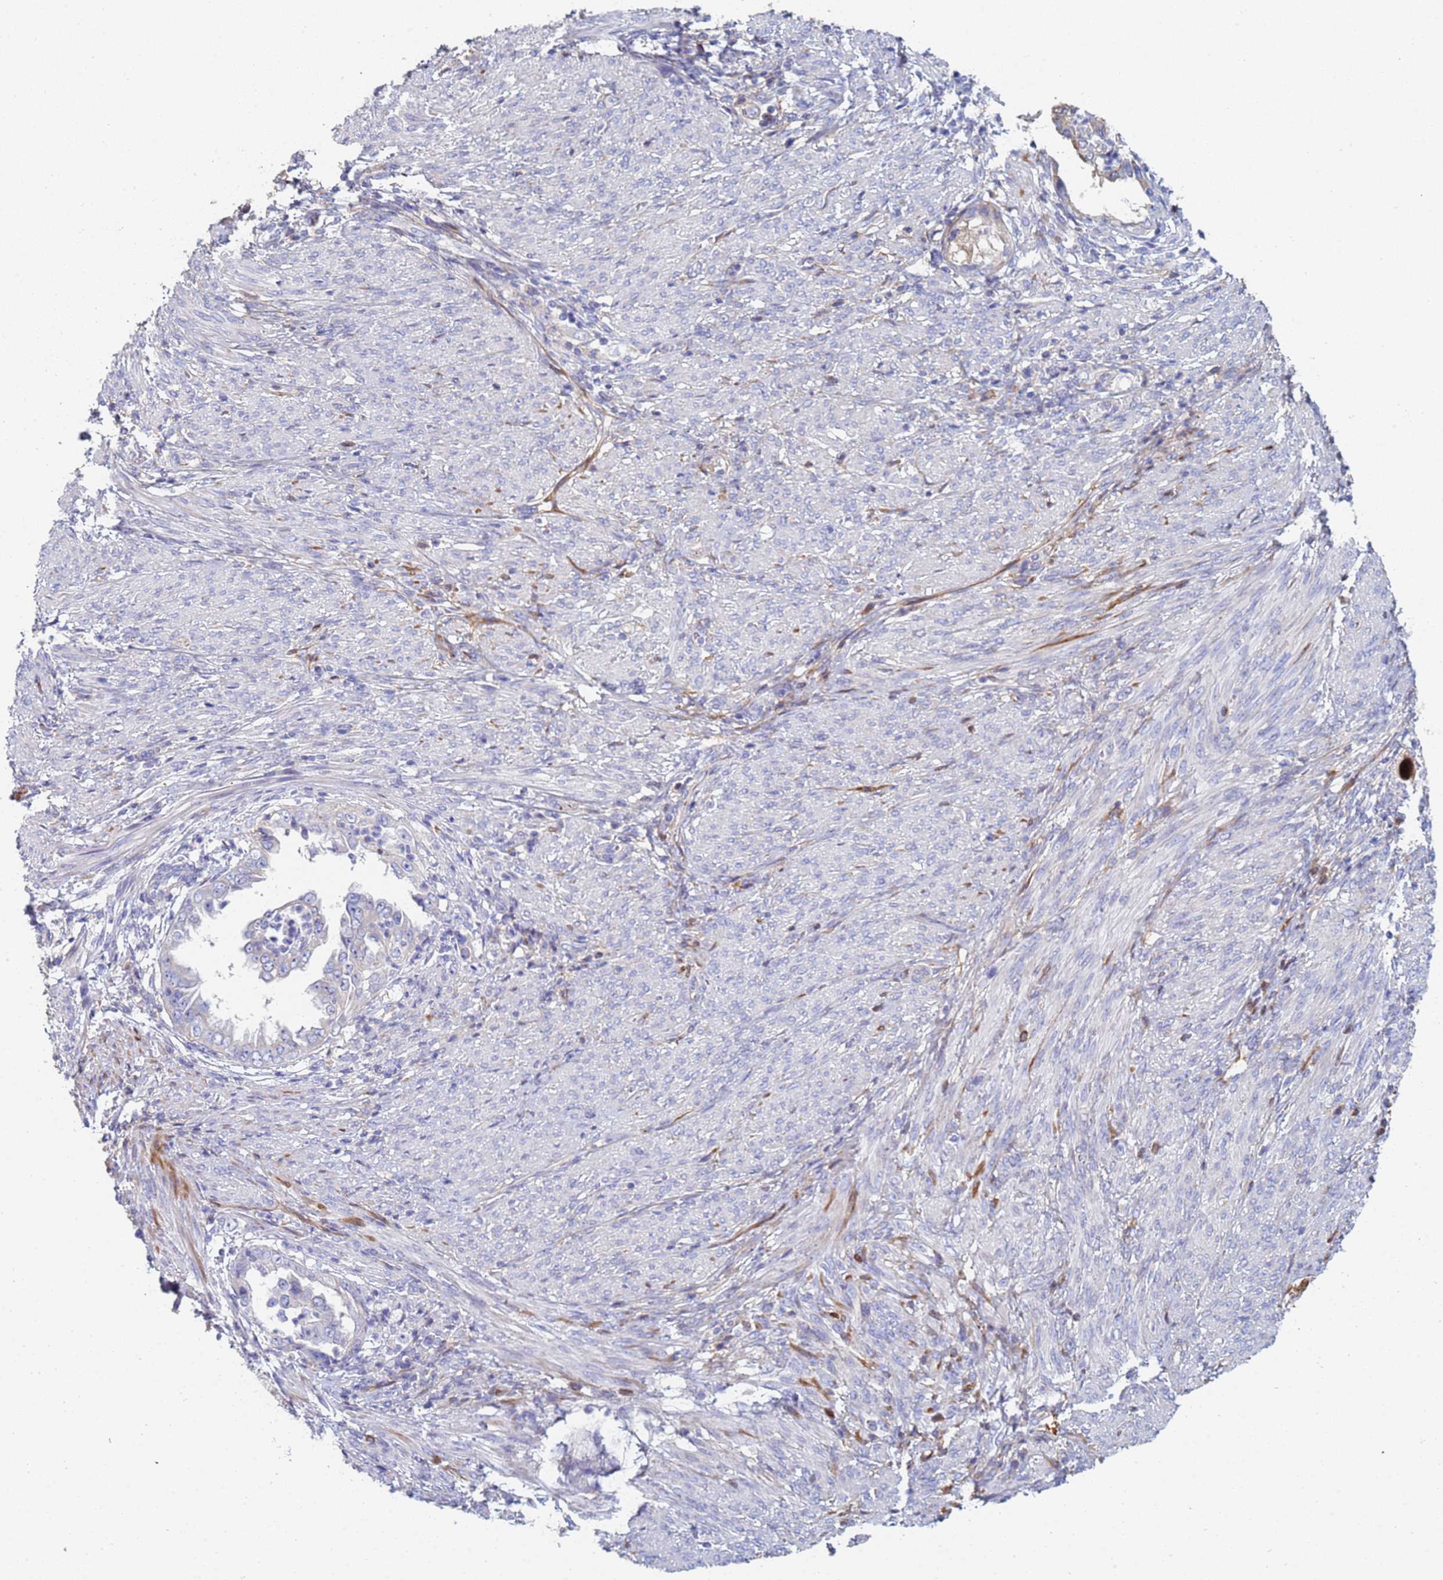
{"staining": {"intensity": "negative", "quantity": "none", "location": "none"}, "tissue": "endometrial cancer", "cell_type": "Tumor cells", "image_type": "cancer", "snomed": [{"axis": "morphology", "description": "Adenocarcinoma, NOS"}, {"axis": "topography", "description": "Endometrium"}], "caption": "Image shows no protein positivity in tumor cells of adenocarcinoma (endometrial) tissue.", "gene": "ABCA8", "patient": {"sex": "female", "age": 85}}